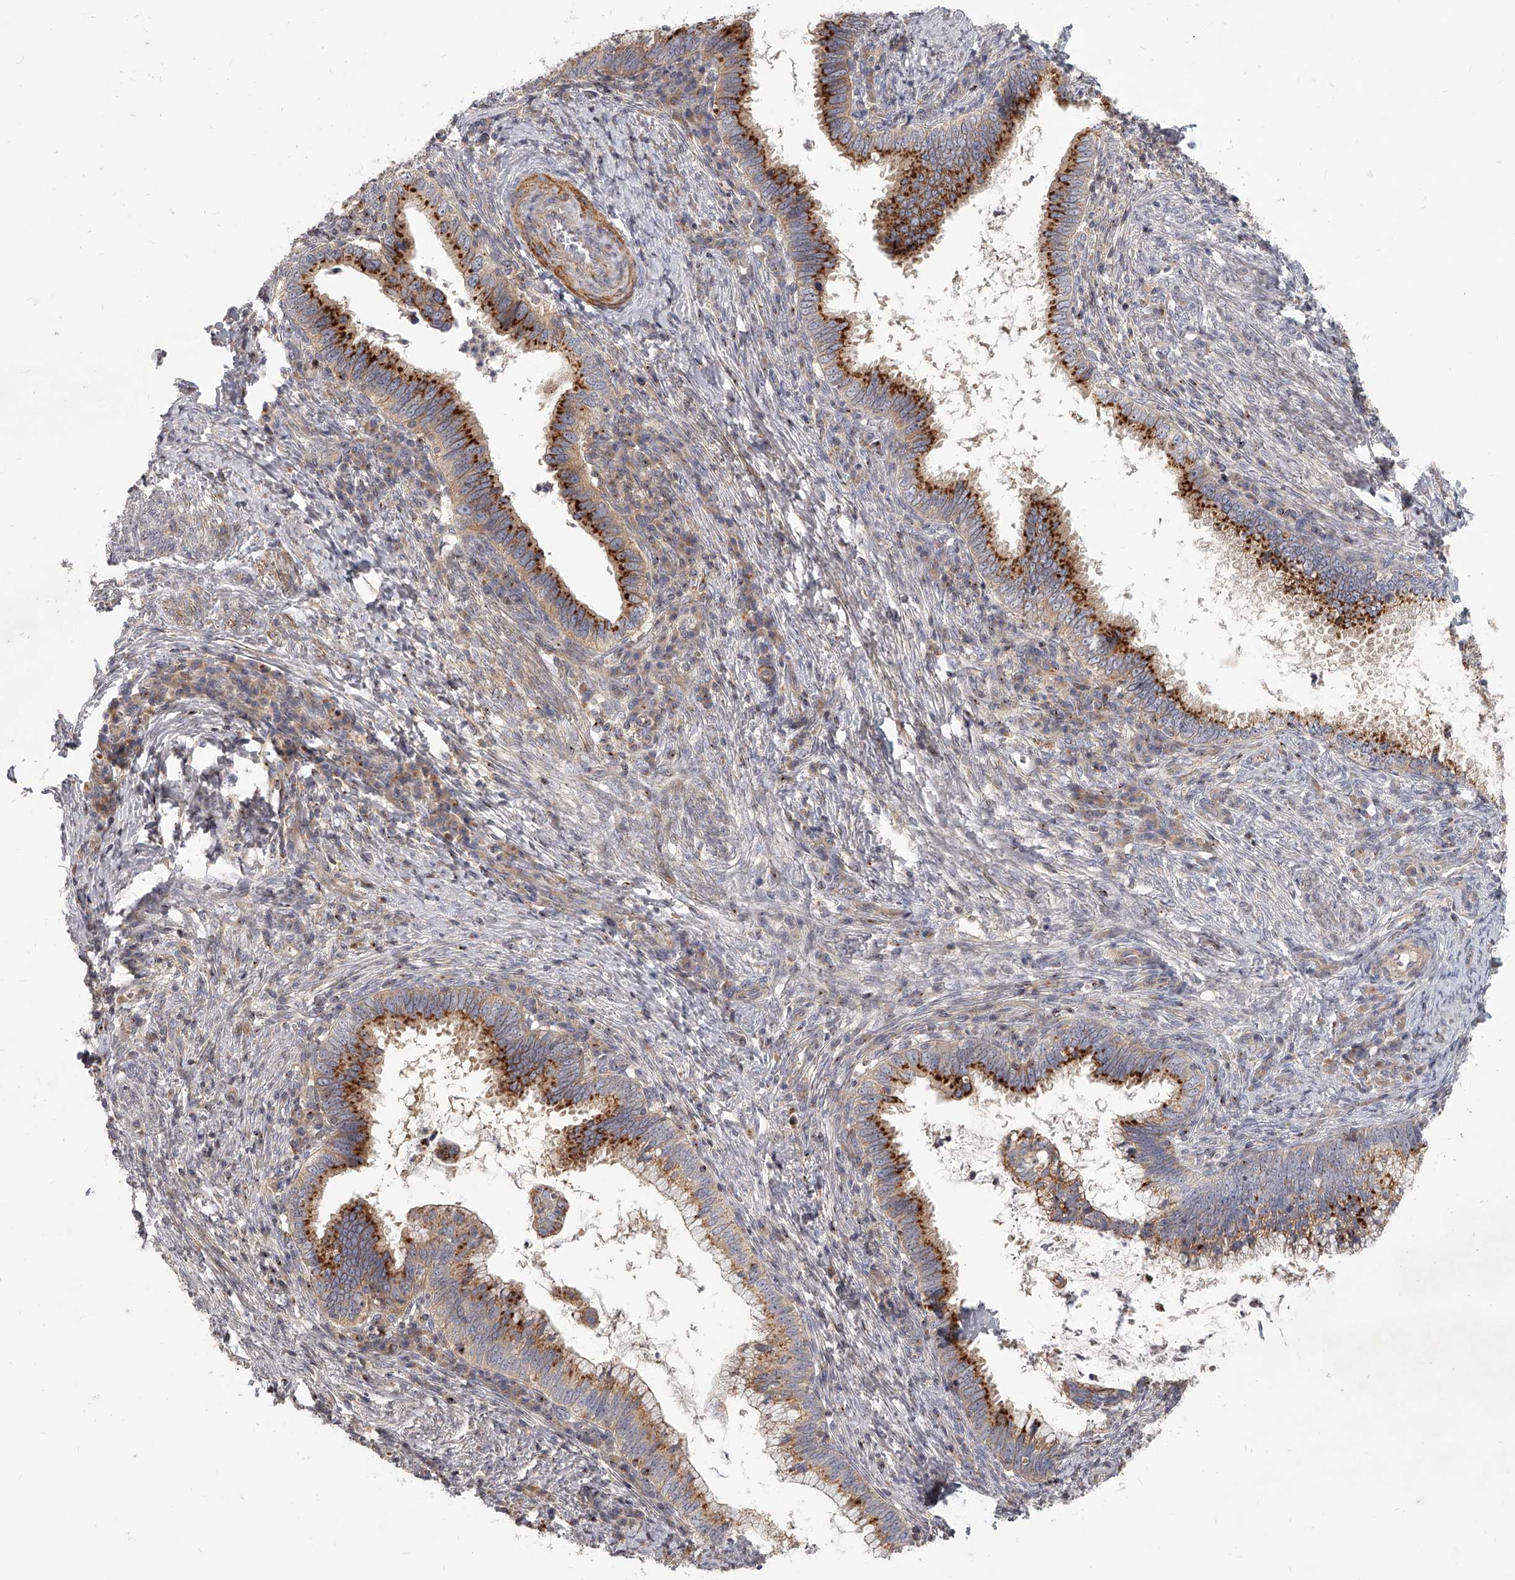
{"staining": {"intensity": "strong", "quantity": ">75%", "location": "cytoplasmic/membranous"}, "tissue": "cervical cancer", "cell_type": "Tumor cells", "image_type": "cancer", "snomed": [{"axis": "morphology", "description": "Adenocarcinoma, NOS"}, {"axis": "topography", "description": "Cervix"}], "caption": "The histopathology image demonstrates immunohistochemical staining of adenocarcinoma (cervical). There is strong cytoplasmic/membranous expression is present in about >75% of tumor cells.", "gene": "SLC37A1", "patient": {"sex": "female", "age": 36}}